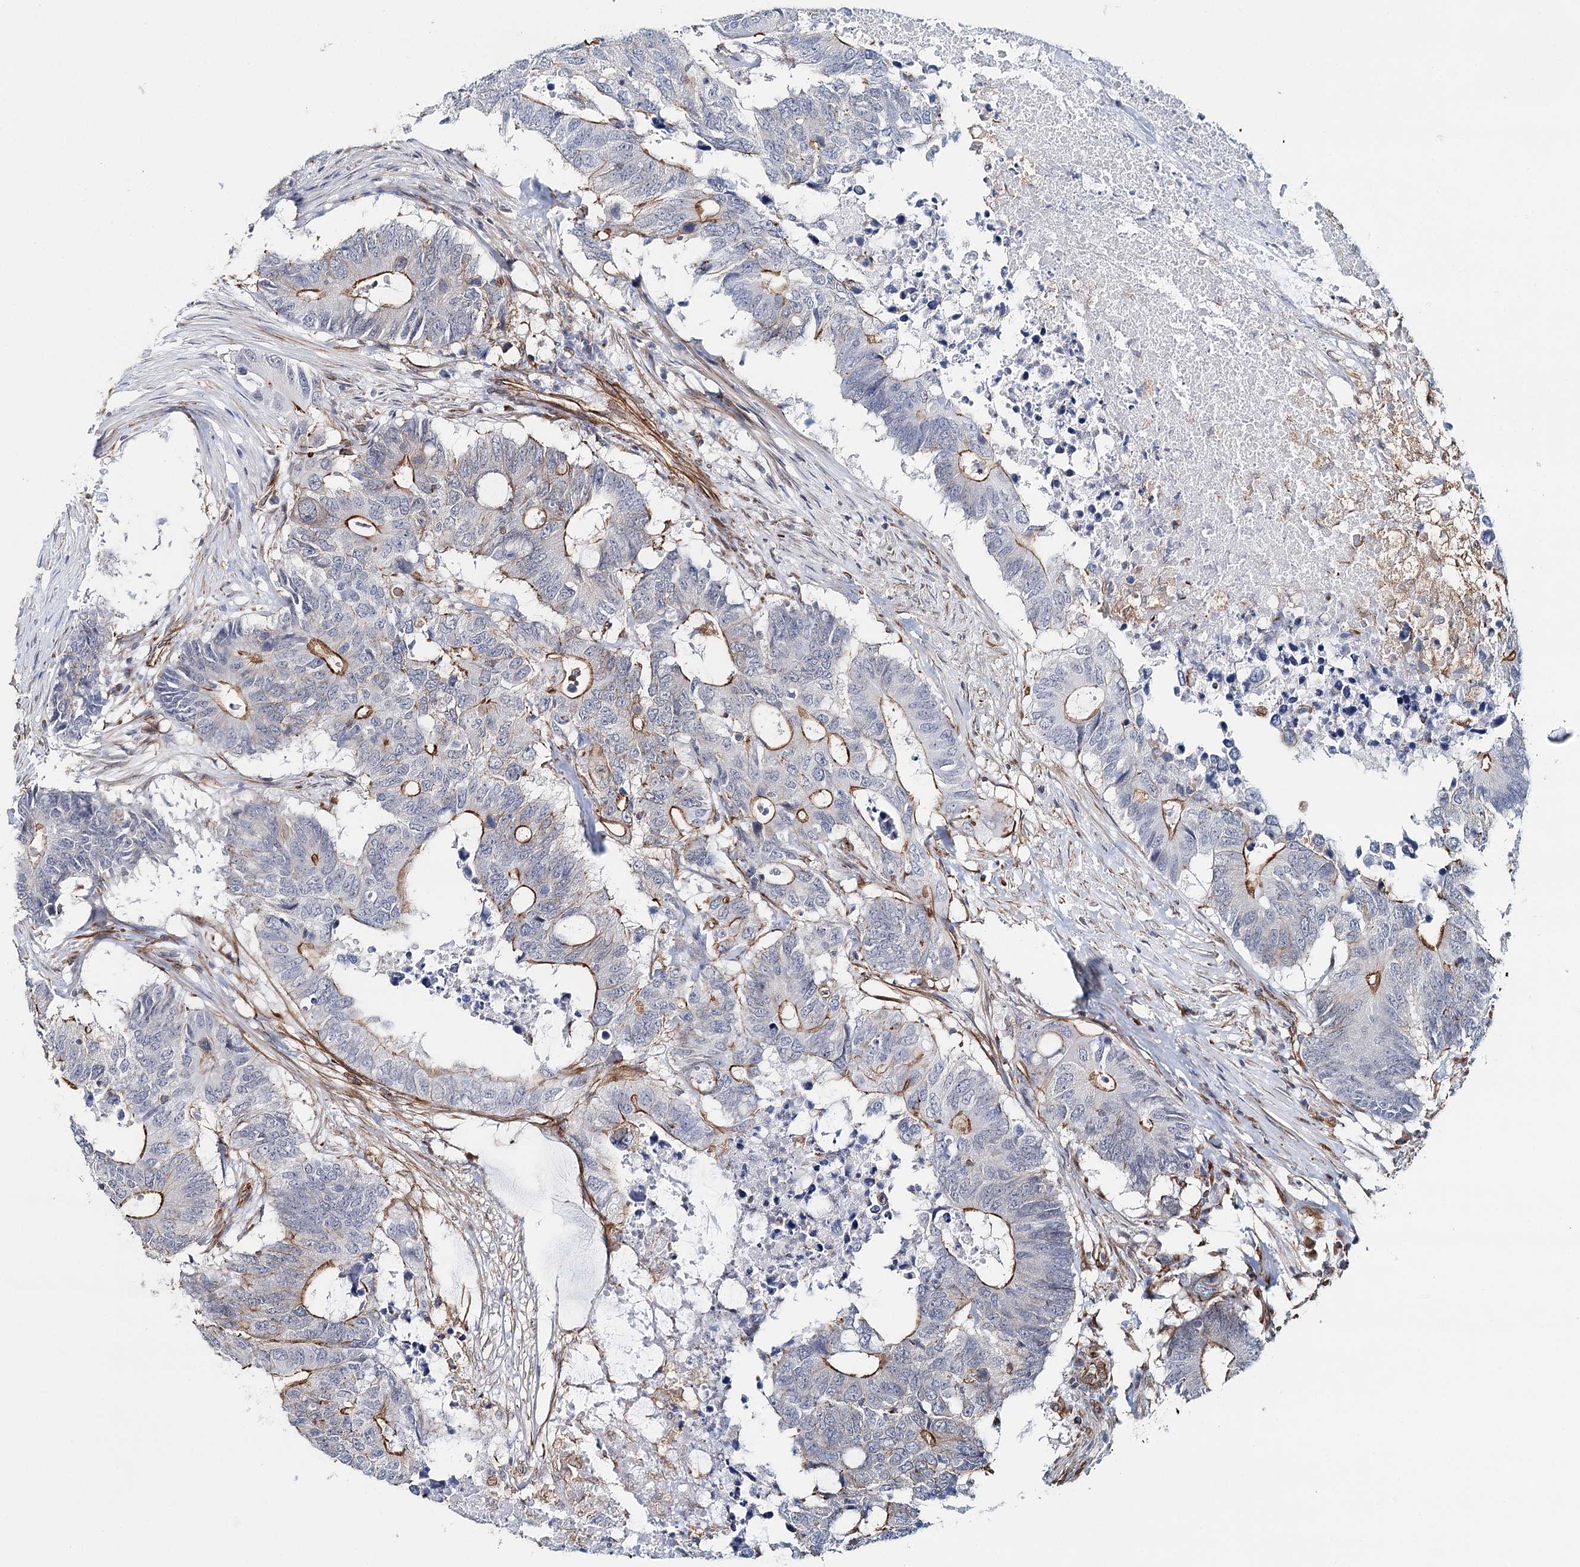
{"staining": {"intensity": "moderate", "quantity": ">75%", "location": "cytoplasmic/membranous"}, "tissue": "colorectal cancer", "cell_type": "Tumor cells", "image_type": "cancer", "snomed": [{"axis": "morphology", "description": "Adenocarcinoma, NOS"}, {"axis": "topography", "description": "Colon"}], "caption": "IHC (DAB (3,3'-diaminobenzidine)) staining of colorectal adenocarcinoma demonstrates moderate cytoplasmic/membranous protein positivity in approximately >75% of tumor cells.", "gene": "SYNPO", "patient": {"sex": "male", "age": 71}}